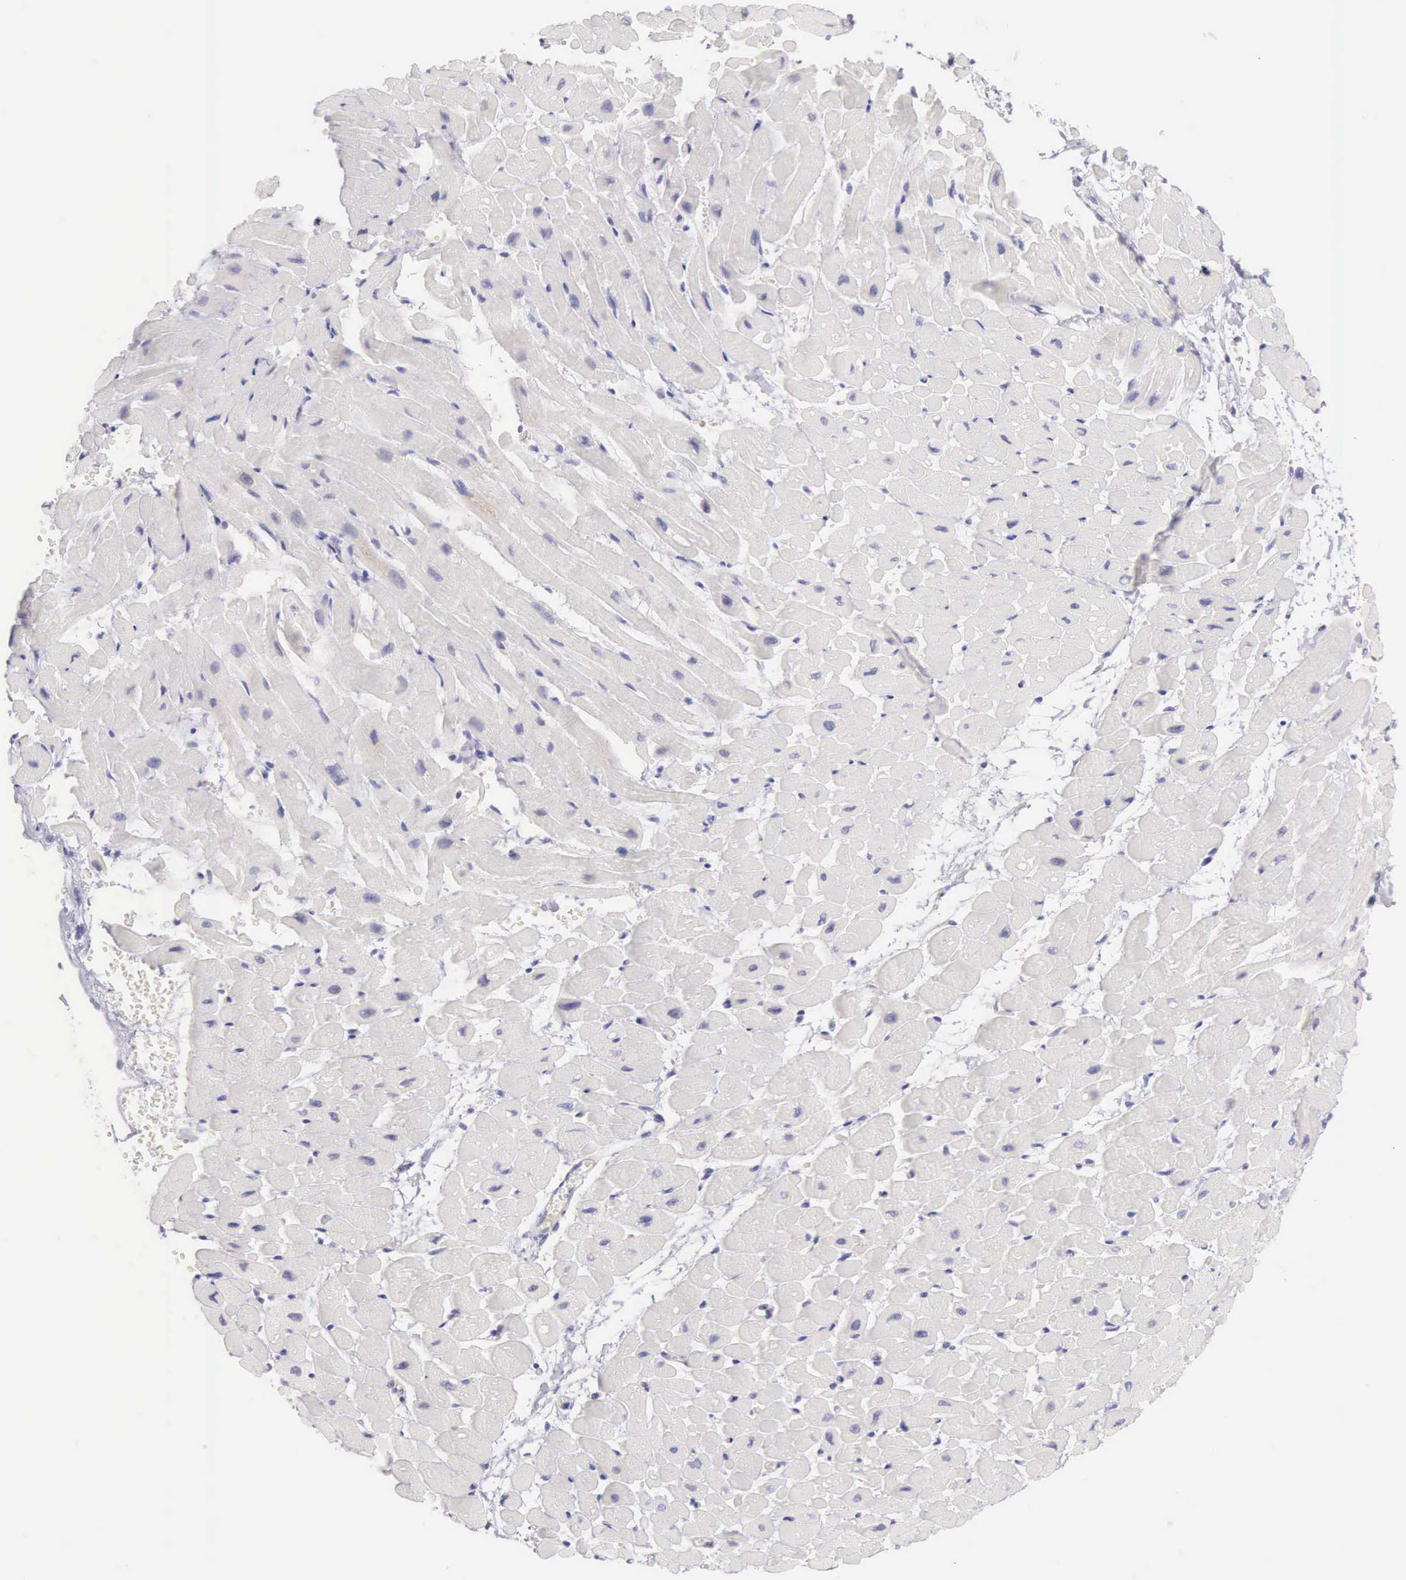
{"staining": {"intensity": "negative", "quantity": "none", "location": "none"}, "tissue": "heart muscle", "cell_type": "Cardiomyocytes", "image_type": "normal", "snomed": [{"axis": "morphology", "description": "Normal tissue, NOS"}, {"axis": "topography", "description": "Heart"}], "caption": "This is an immunohistochemistry image of normal heart muscle. There is no positivity in cardiomyocytes.", "gene": "ARFGAP3", "patient": {"sex": "male", "age": 45}}